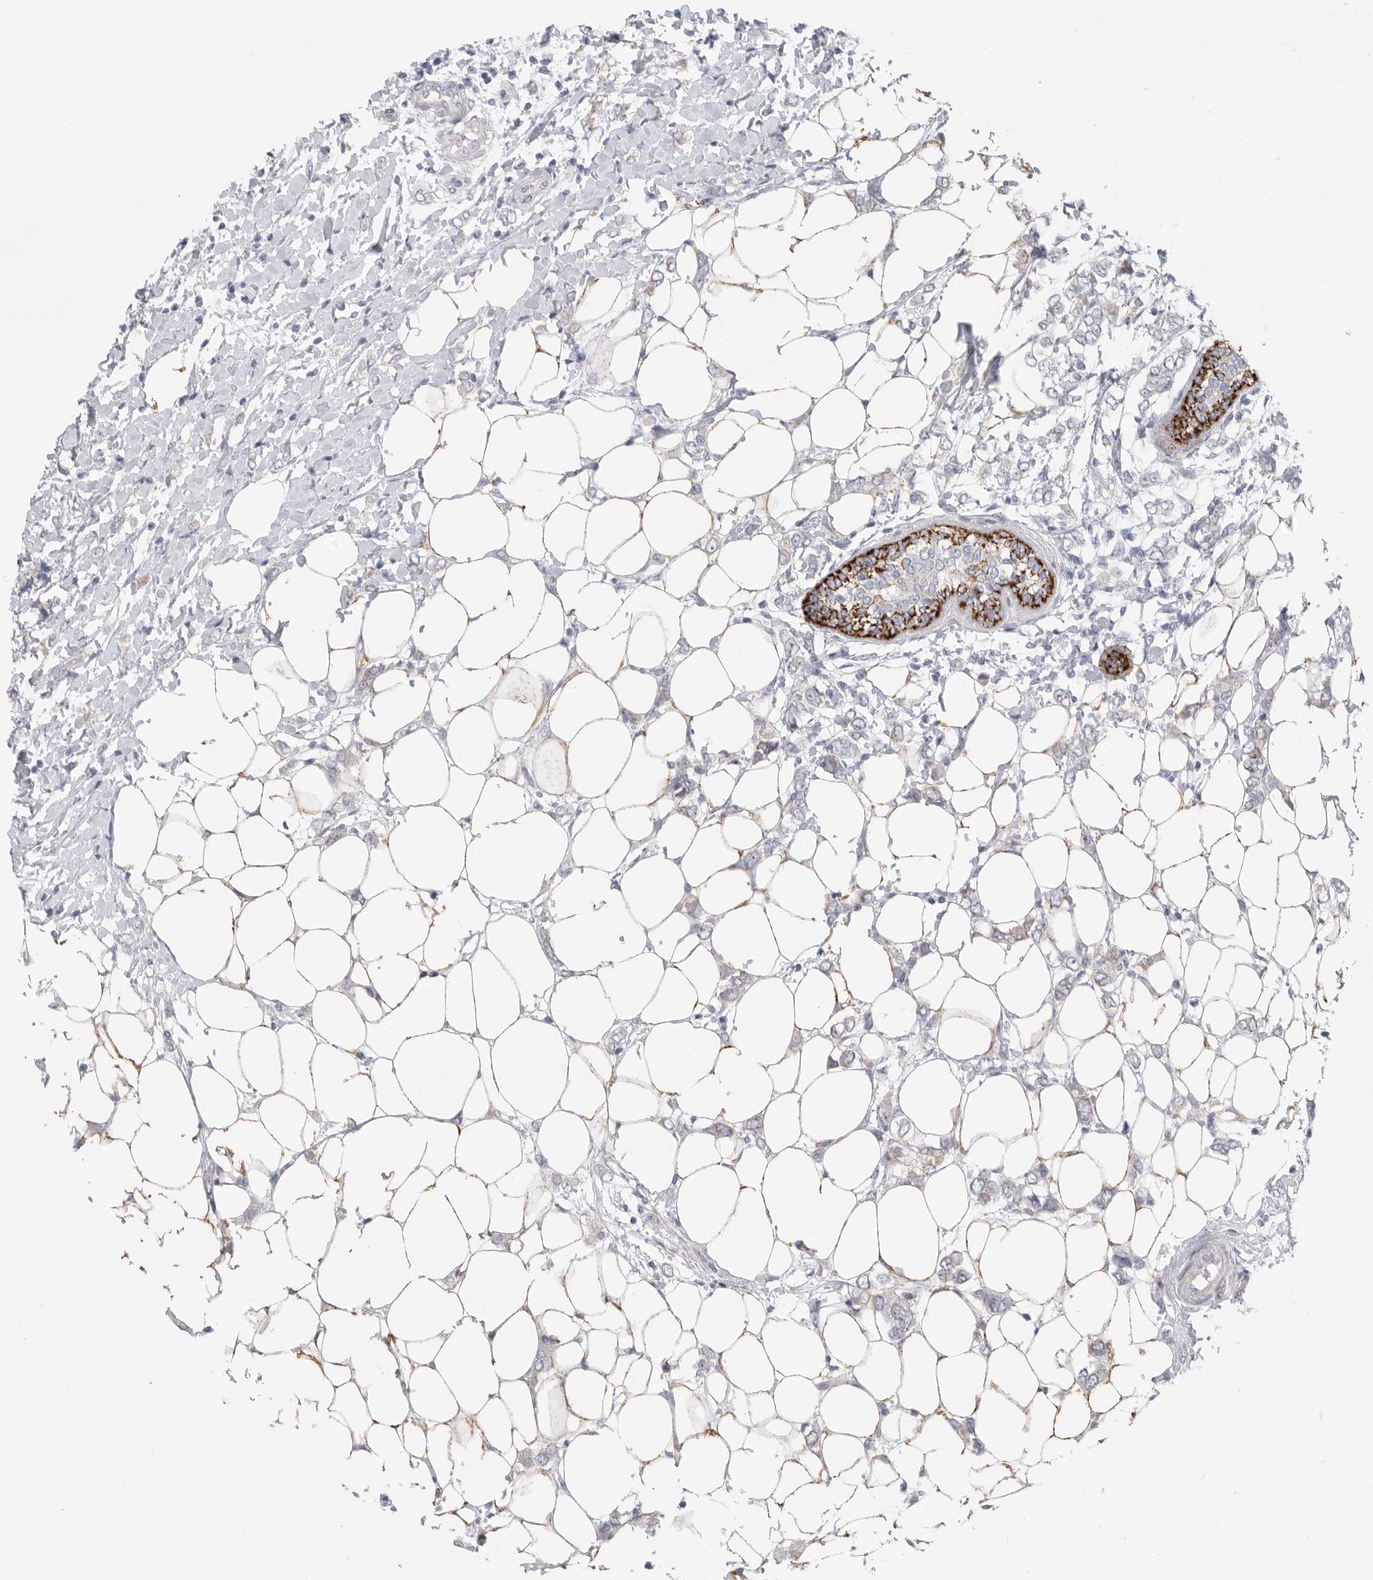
{"staining": {"intensity": "negative", "quantity": "none", "location": "none"}, "tissue": "breast cancer", "cell_type": "Tumor cells", "image_type": "cancer", "snomed": [{"axis": "morphology", "description": "Normal tissue, NOS"}, {"axis": "morphology", "description": "Lobular carcinoma"}, {"axis": "topography", "description": "Breast"}], "caption": "The IHC image has no significant positivity in tumor cells of breast cancer tissue.", "gene": "ELP3", "patient": {"sex": "female", "age": 47}}